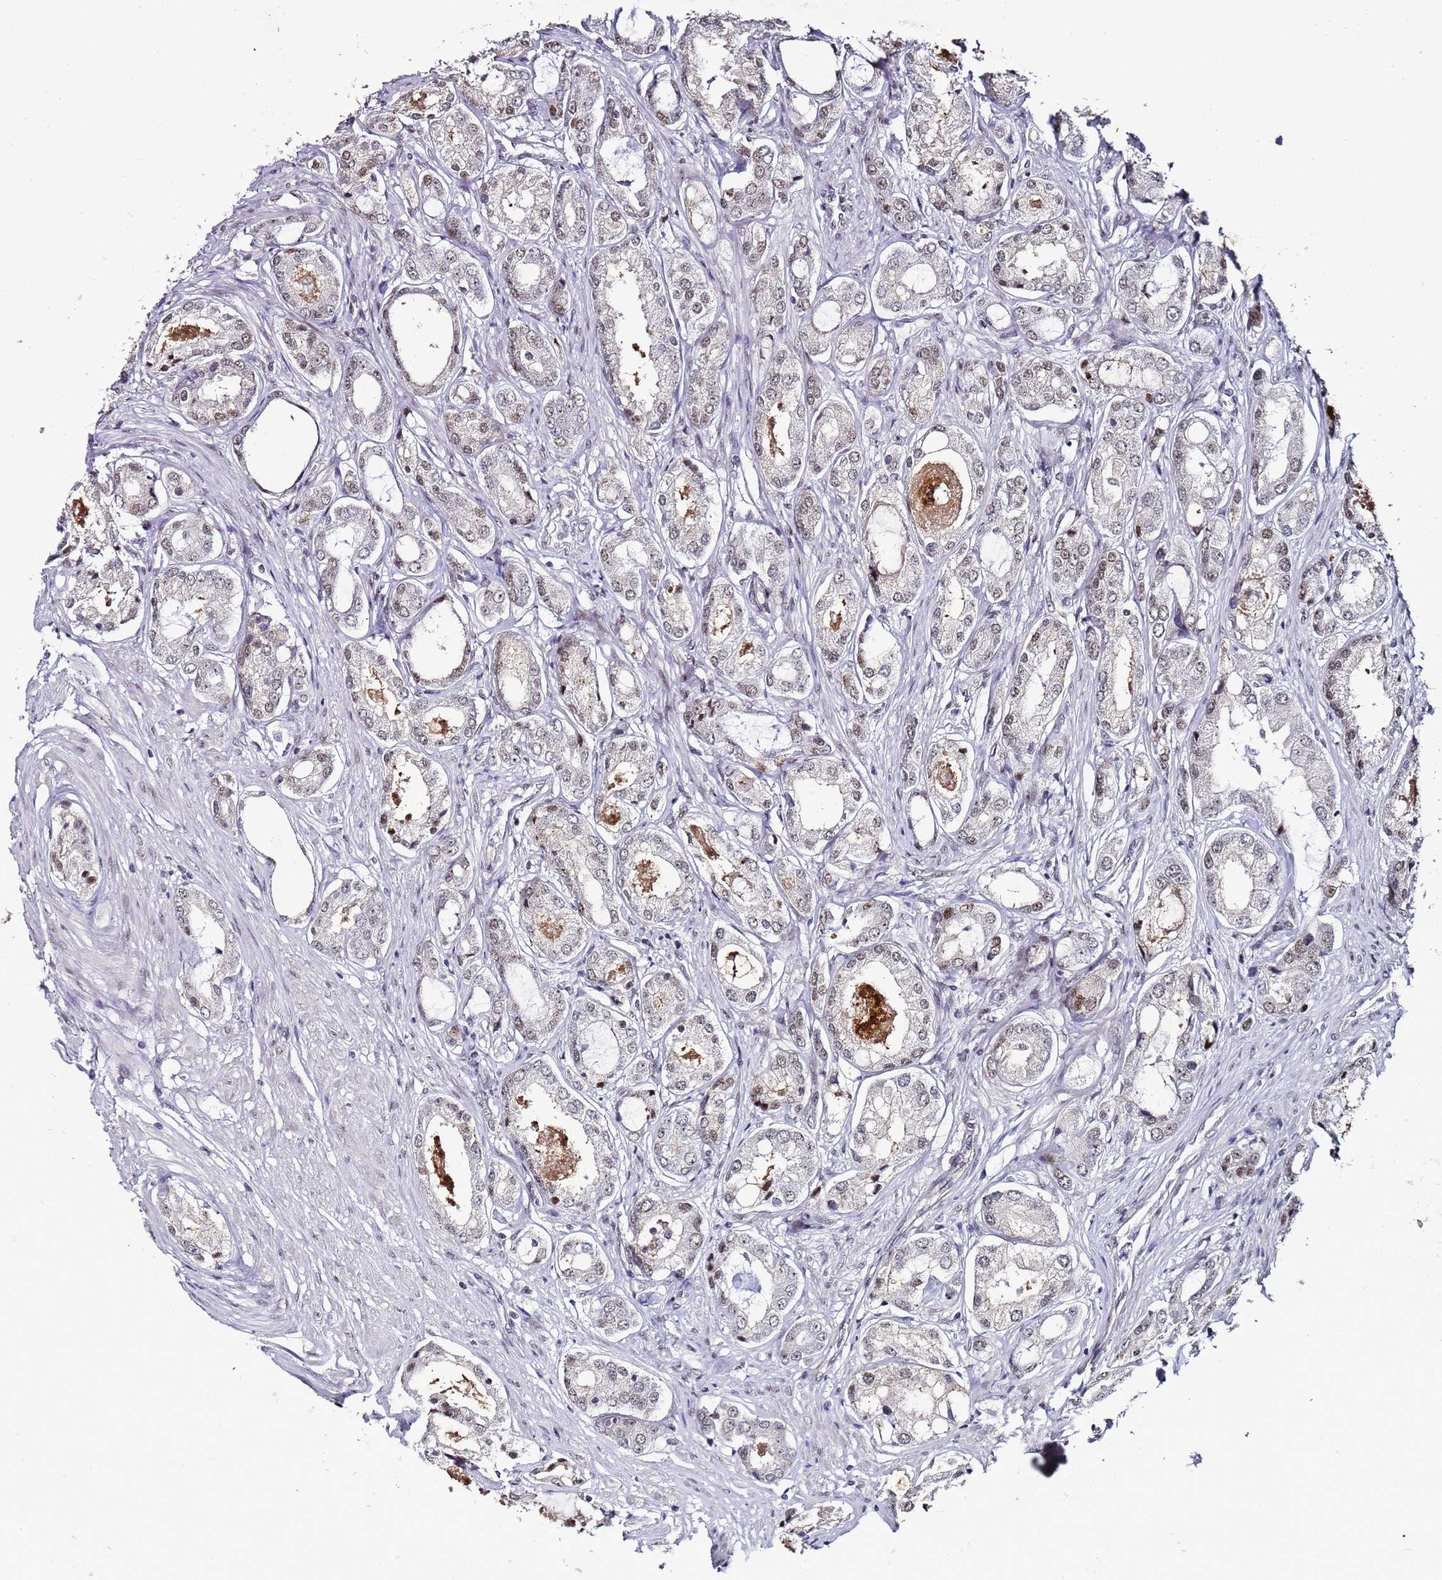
{"staining": {"intensity": "weak", "quantity": "<25%", "location": "nuclear"}, "tissue": "prostate cancer", "cell_type": "Tumor cells", "image_type": "cancer", "snomed": [{"axis": "morphology", "description": "Adenocarcinoma, Low grade"}, {"axis": "topography", "description": "Prostate"}], "caption": "This is an immunohistochemistry (IHC) image of prostate low-grade adenocarcinoma. There is no positivity in tumor cells.", "gene": "PSMA7", "patient": {"sex": "male", "age": 68}}